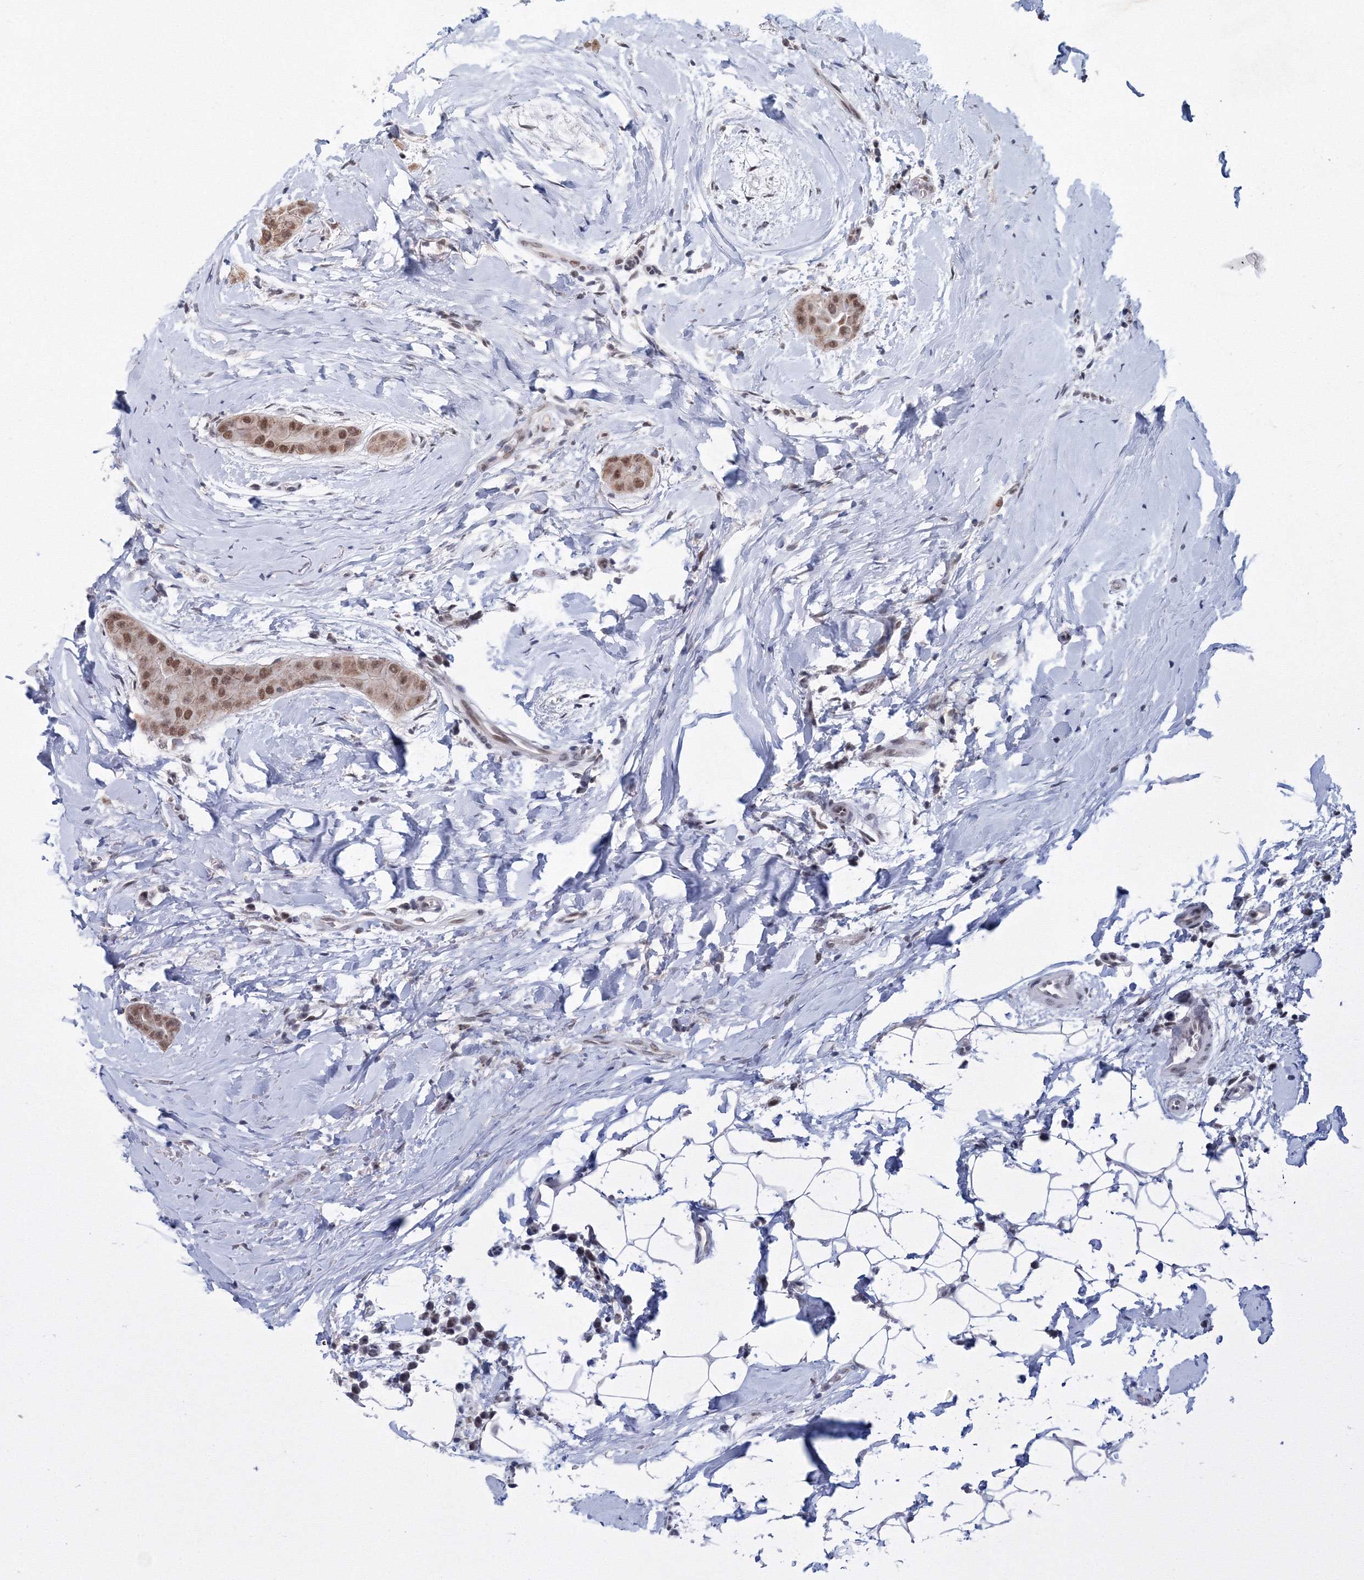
{"staining": {"intensity": "moderate", "quantity": ">75%", "location": "nuclear"}, "tissue": "thyroid cancer", "cell_type": "Tumor cells", "image_type": "cancer", "snomed": [{"axis": "morphology", "description": "Papillary adenocarcinoma, NOS"}, {"axis": "topography", "description": "Thyroid gland"}], "caption": "A micrograph of human thyroid cancer stained for a protein displays moderate nuclear brown staining in tumor cells. The staining is performed using DAB brown chromogen to label protein expression. The nuclei are counter-stained blue using hematoxylin.", "gene": "SF3B6", "patient": {"sex": "male", "age": 33}}